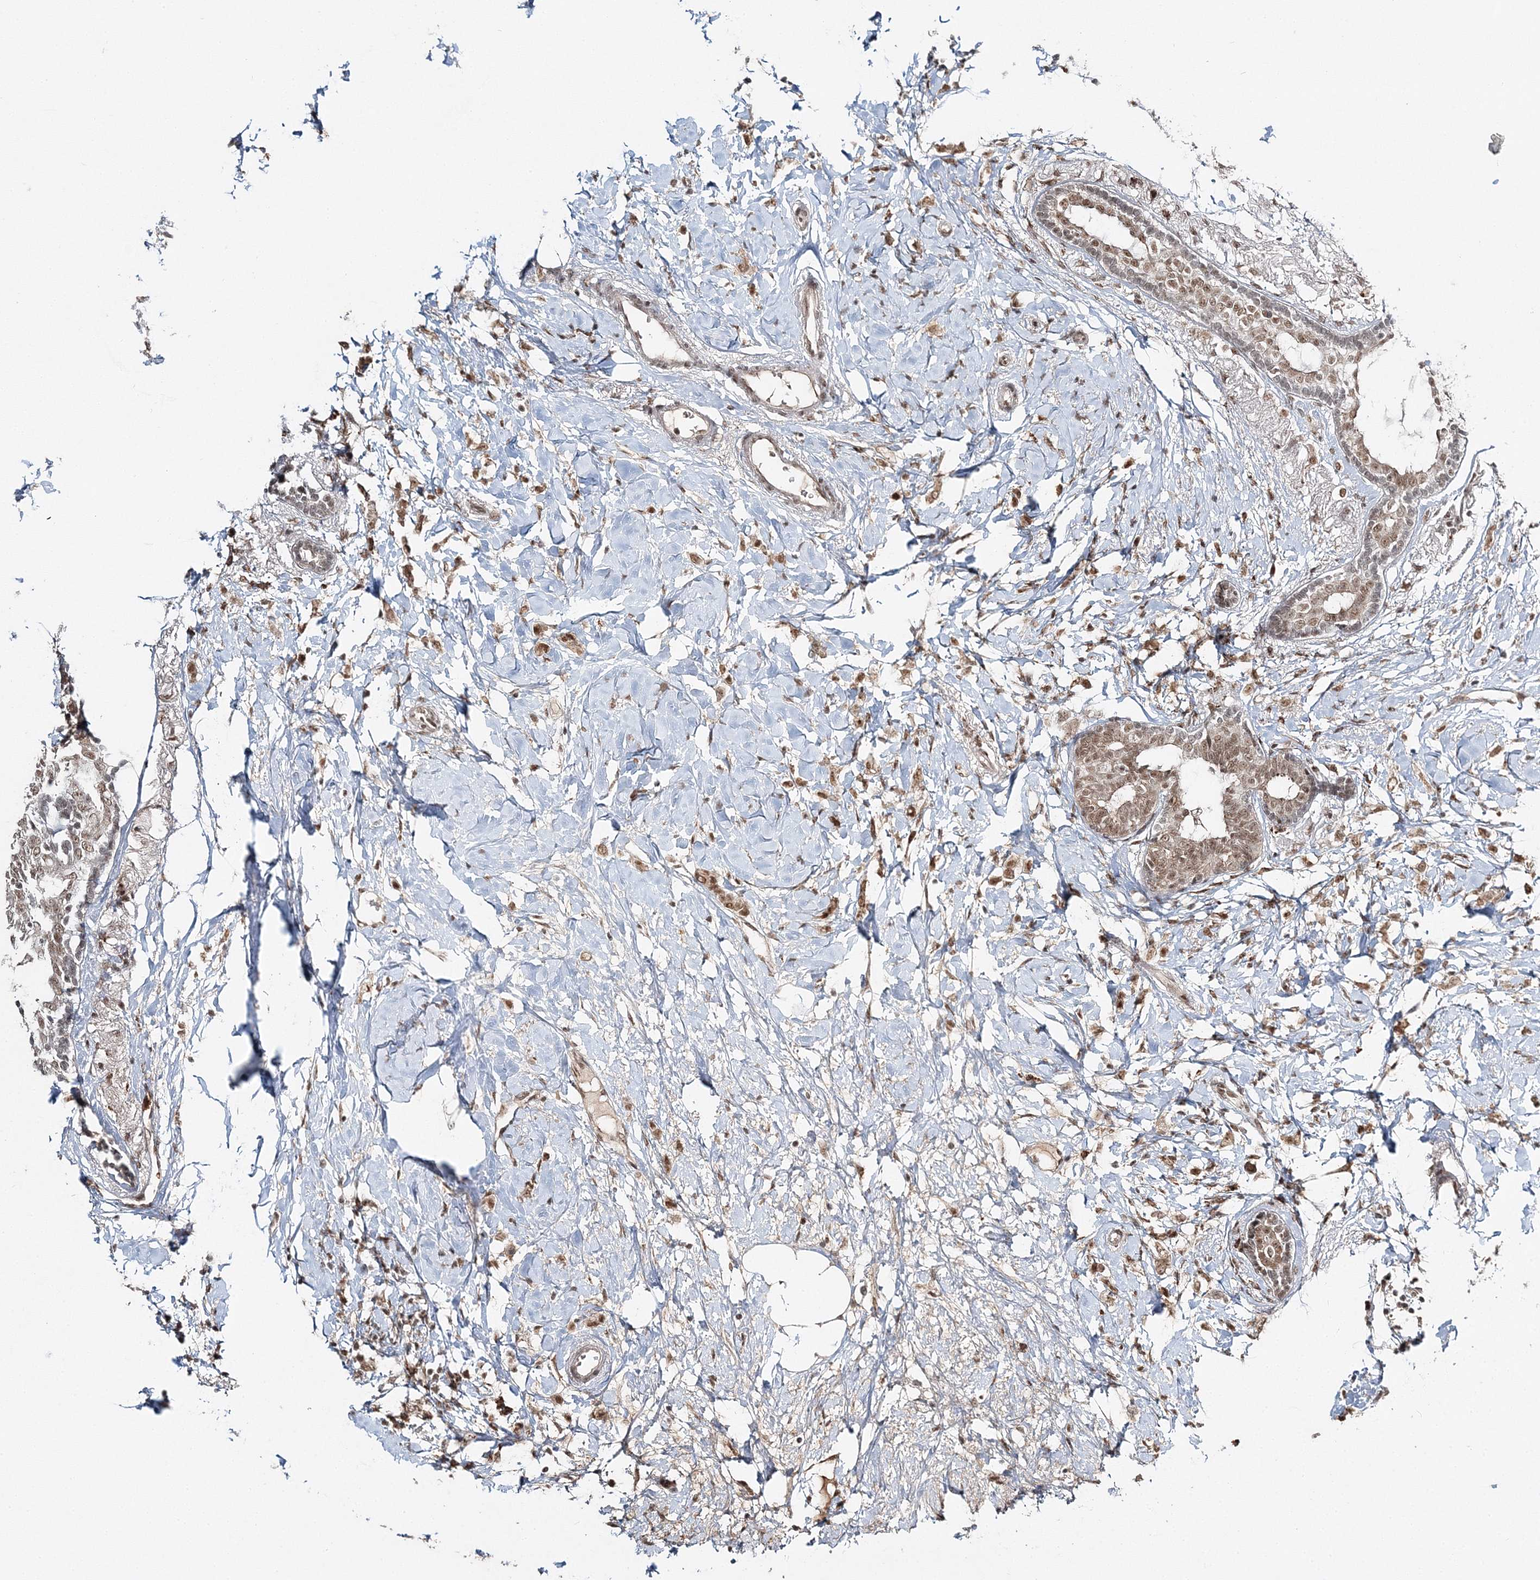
{"staining": {"intensity": "moderate", "quantity": ">75%", "location": "nuclear"}, "tissue": "breast cancer", "cell_type": "Tumor cells", "image_type": "cancer", "snomed": [{"axis": "morphology", "description": "Normal tissue, NOS"}, {"axis": "morphology", "description": "Lobular carcinoma"}, {"axis": "topography", "description": "Breast"}], "caption": "Breast lobular carcinoma stained for a protein (brown) reveals moderate nuclear positive staining in approximately >75% of tumor cells.", "gene": "QRICH1", "patient": {"sex": "female", "age": 47}}